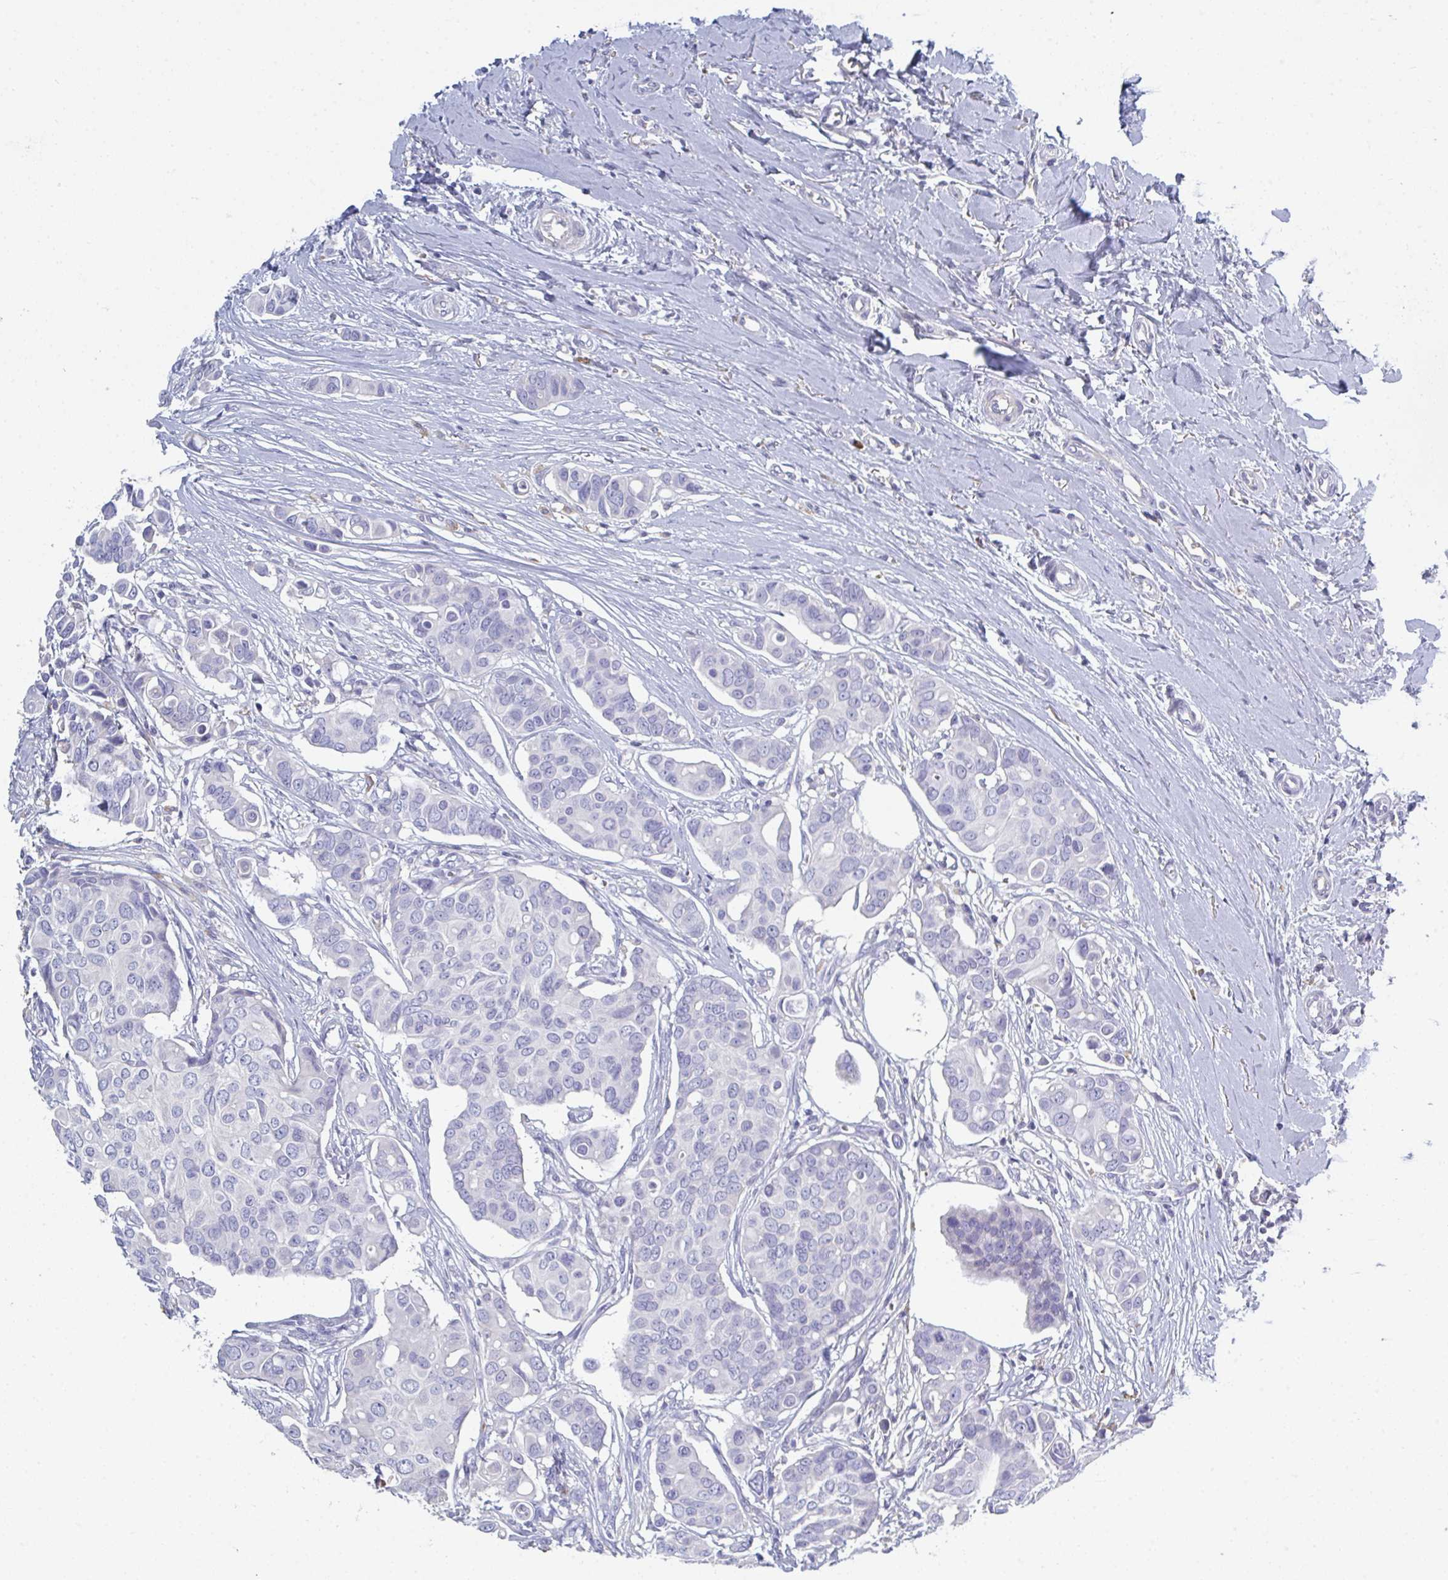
{"staining": {"intensity": "negative", "quantity": "none", "location": "none"}, "tissue": "breast cancer", "cell_type": "Tumor cells", "image_type": "cancer", "snomed": [{"axis": "morphology", "description": "Normal tissue, NOS"}, {"axis": "morphology", "description": "Duct carcinoma"}, {"axis": "topography", "description": "Skin"}, {"axis": "topography", "description": "Breast"}], "caption": "Tumor cells show no significant expression in breast cancer (intraductal carcinoma).", "gene": "HGFAC", "patient": {"sex": "female", "age": 54}}